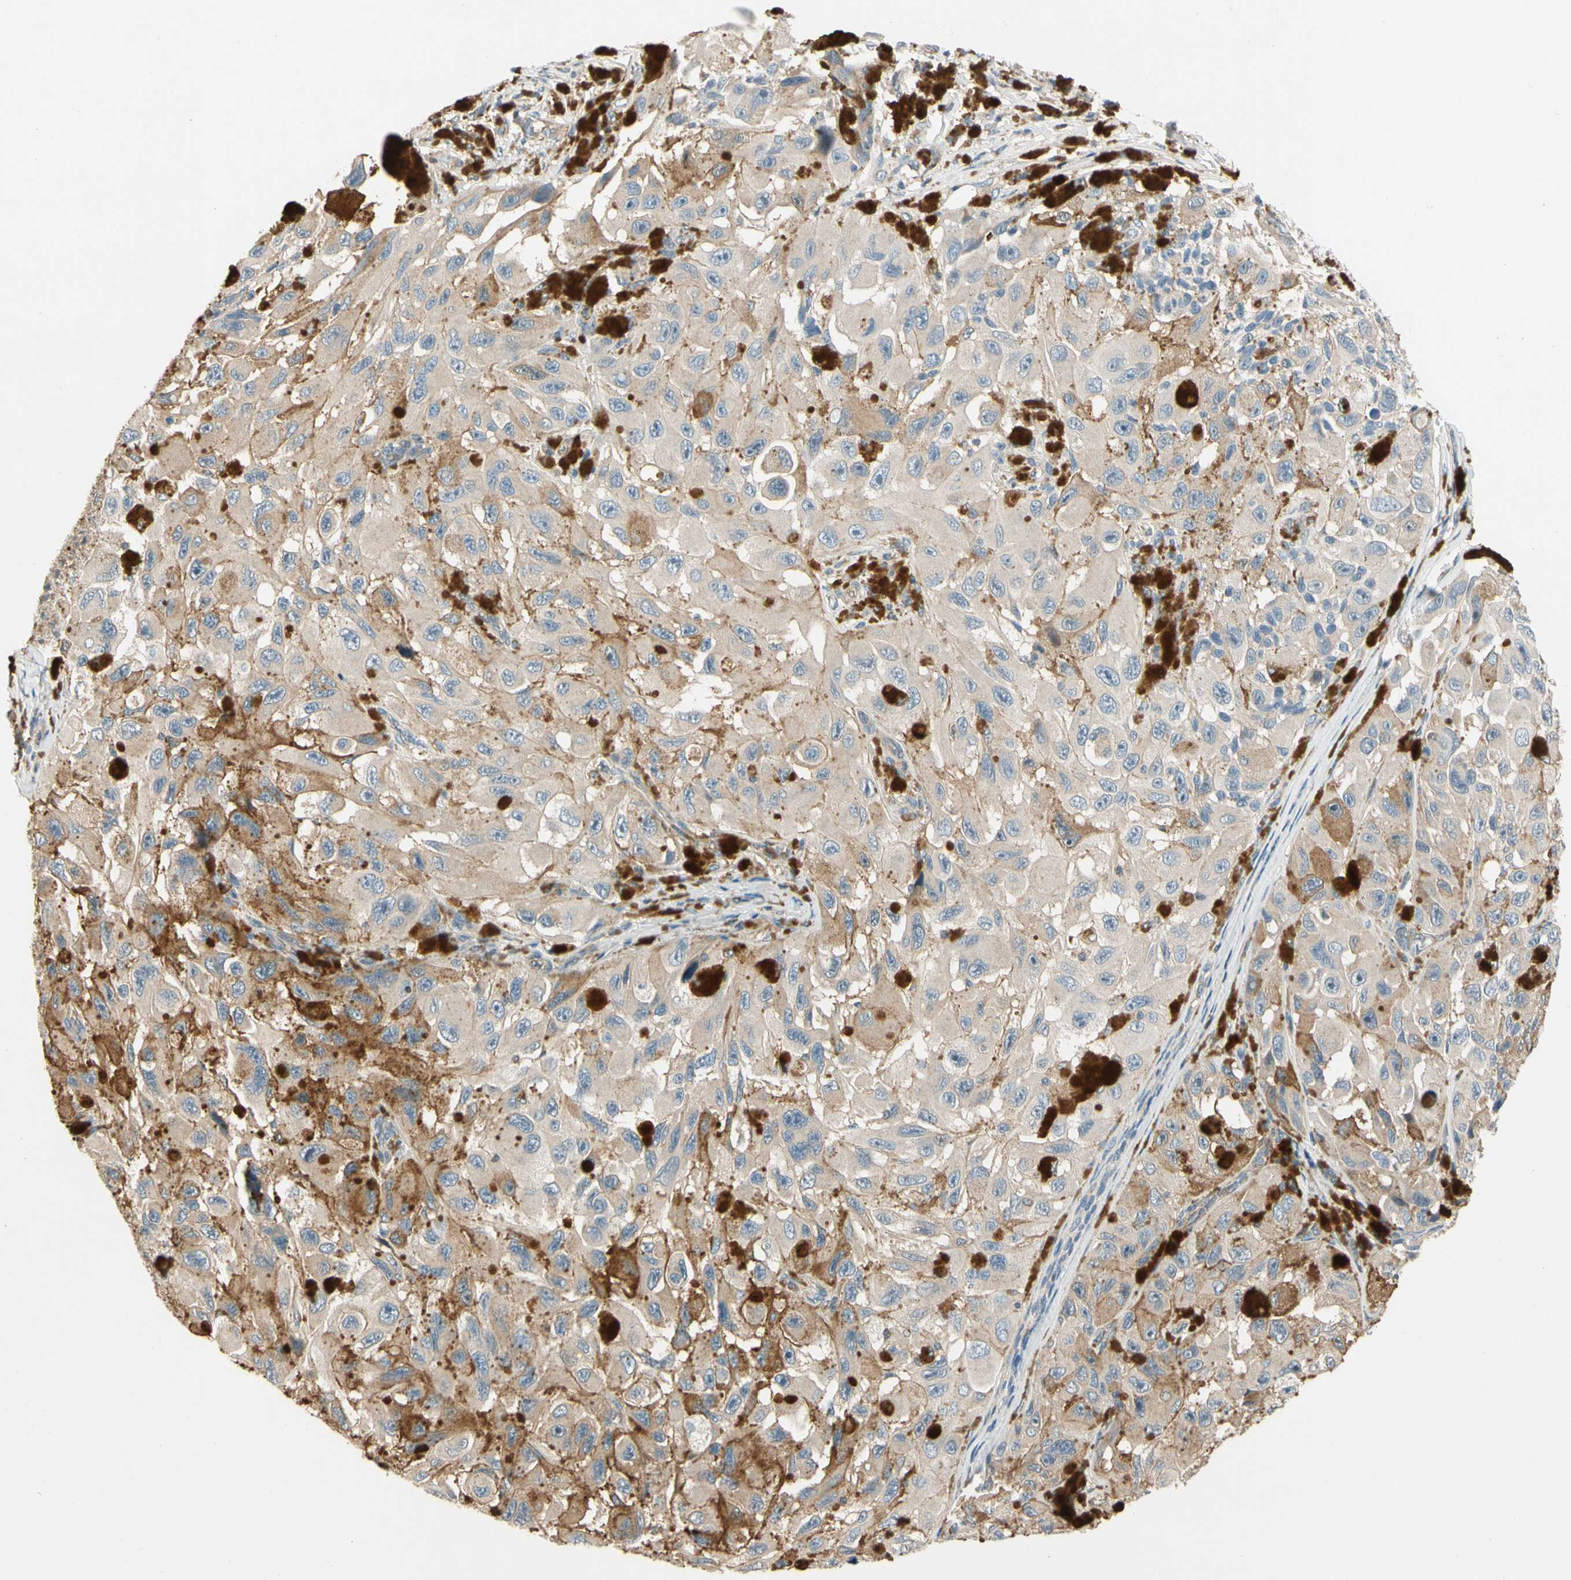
{"staining": {"intensity": "weak", "quantity": "25%-75%", "location": "cytoplasmic/membranous"}, "tissue": "melanoma", "cell_type": "Tumor cells", "image_type": "cancer", "snomed": [{"axis": "morphology", "description": "Malignant melanoma, NOS"}, {"axis": "topography", "description": "Skin"}], "caption": "Malignant melanoma tissue demonstrates weak cytoplasmic/membranous positivity in about 25%-75% of tumor cells The staining was performed using DAB (3,3'-diaminobenzidine), with brown indicating positive protein expression. Nuclei are stained blue with hematoxylin.", "gene": "CDH6", "patient": {"sex": "female", "age": 73}}